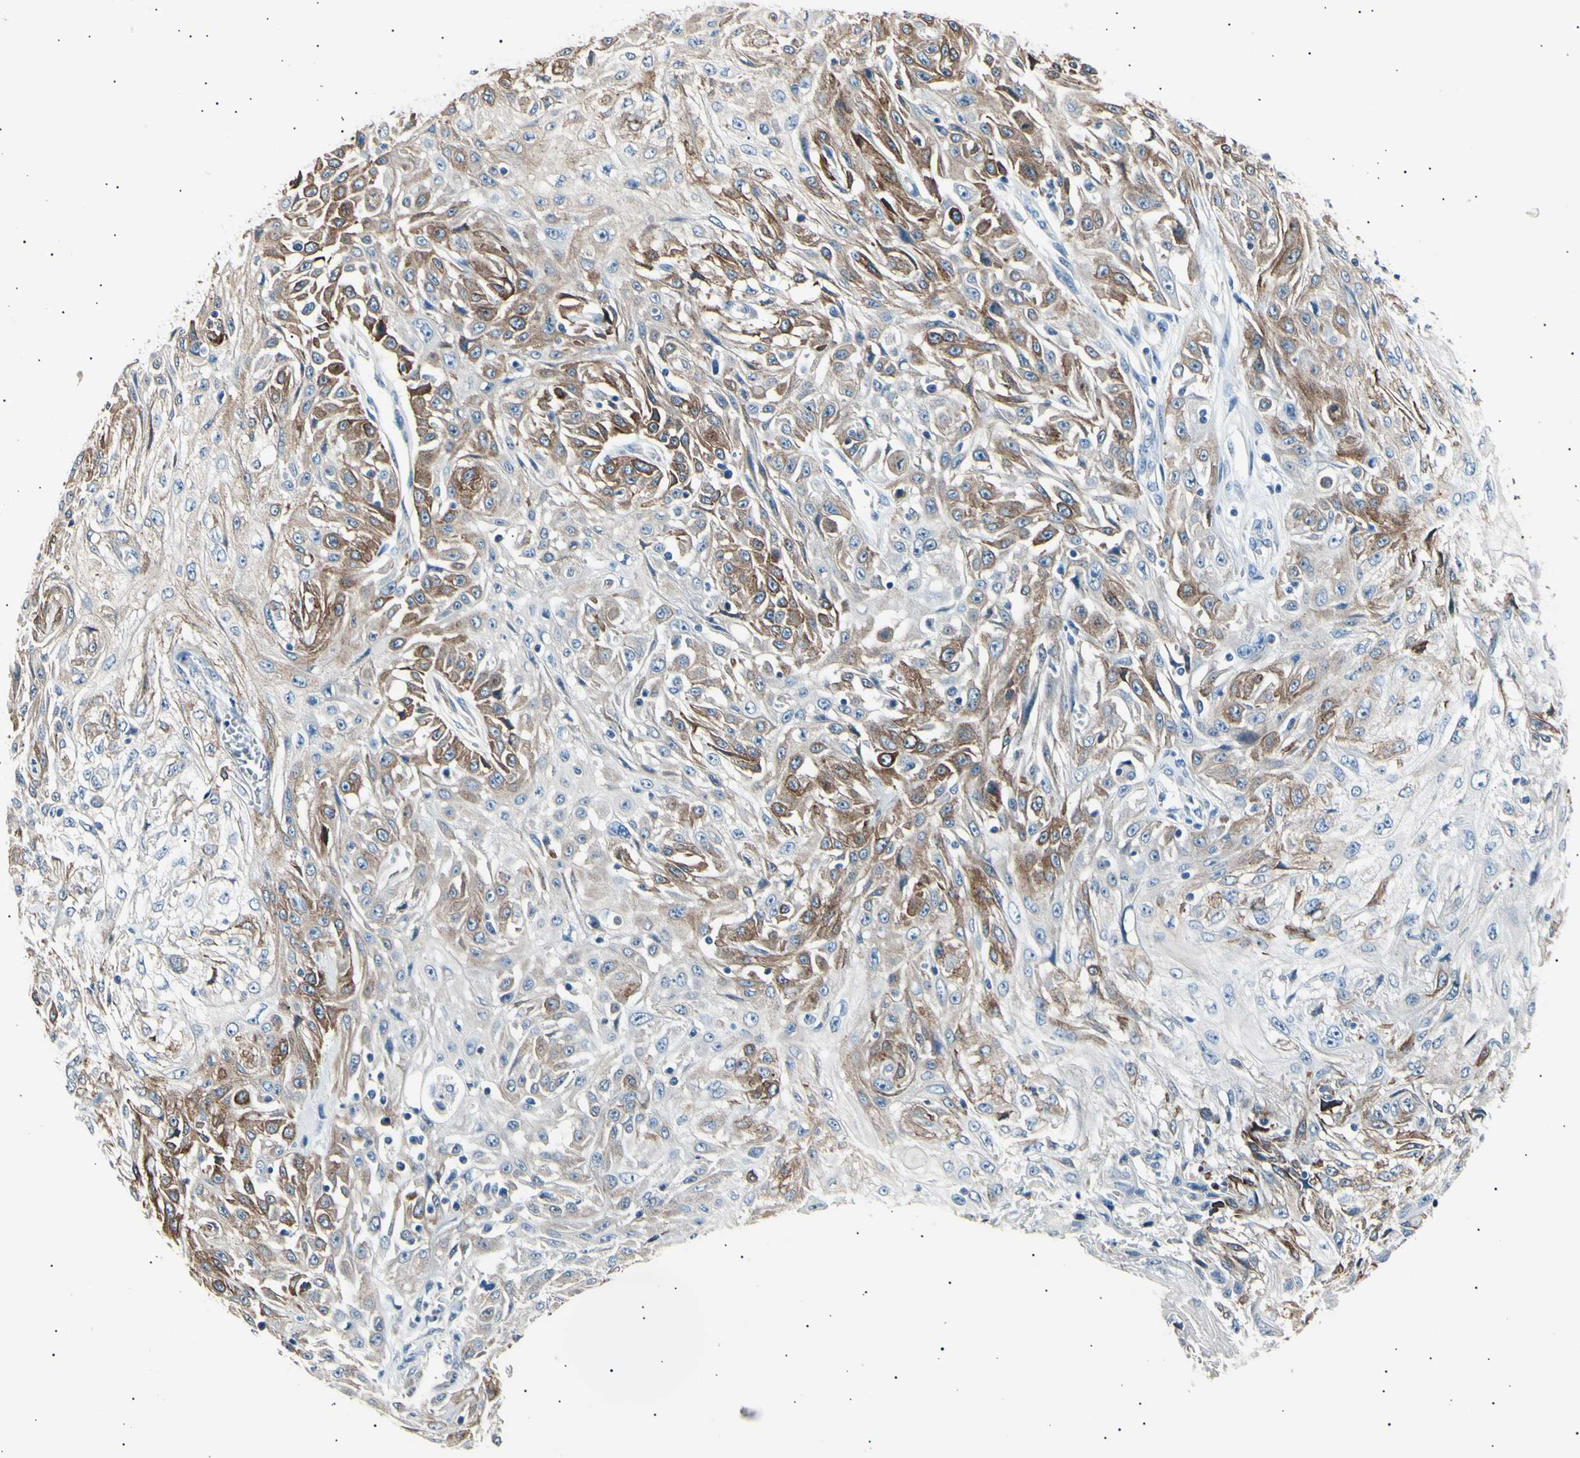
{"staining": {"intensity": "moderate", "quantity": "25%-75%", "location": "cytoplasmic/membranous"}, "tissue": "skin cancer", "cell_type": "Tumor cells", "image_type": "cancer", "snomed": [{"axis": "morphology", "description": "Squamous cell carcinoma, NOS"}, {"axis": "morphology", "description": "Squamous cell carcinoma, metastatic, NOS"}, {"axis": "topography", "description": "Skin"}, {"axis": "topography", "description": "Lymph node"}], "caption": "Brown immunohistochemical staining in metastatic squamous cell carcinoma (skin) shows moderate cytoplasmic/membranous expression in about 25%-75% of tumor cells.", "gene": "LDLR", "patient": {"sex": "male", "age": 75}}